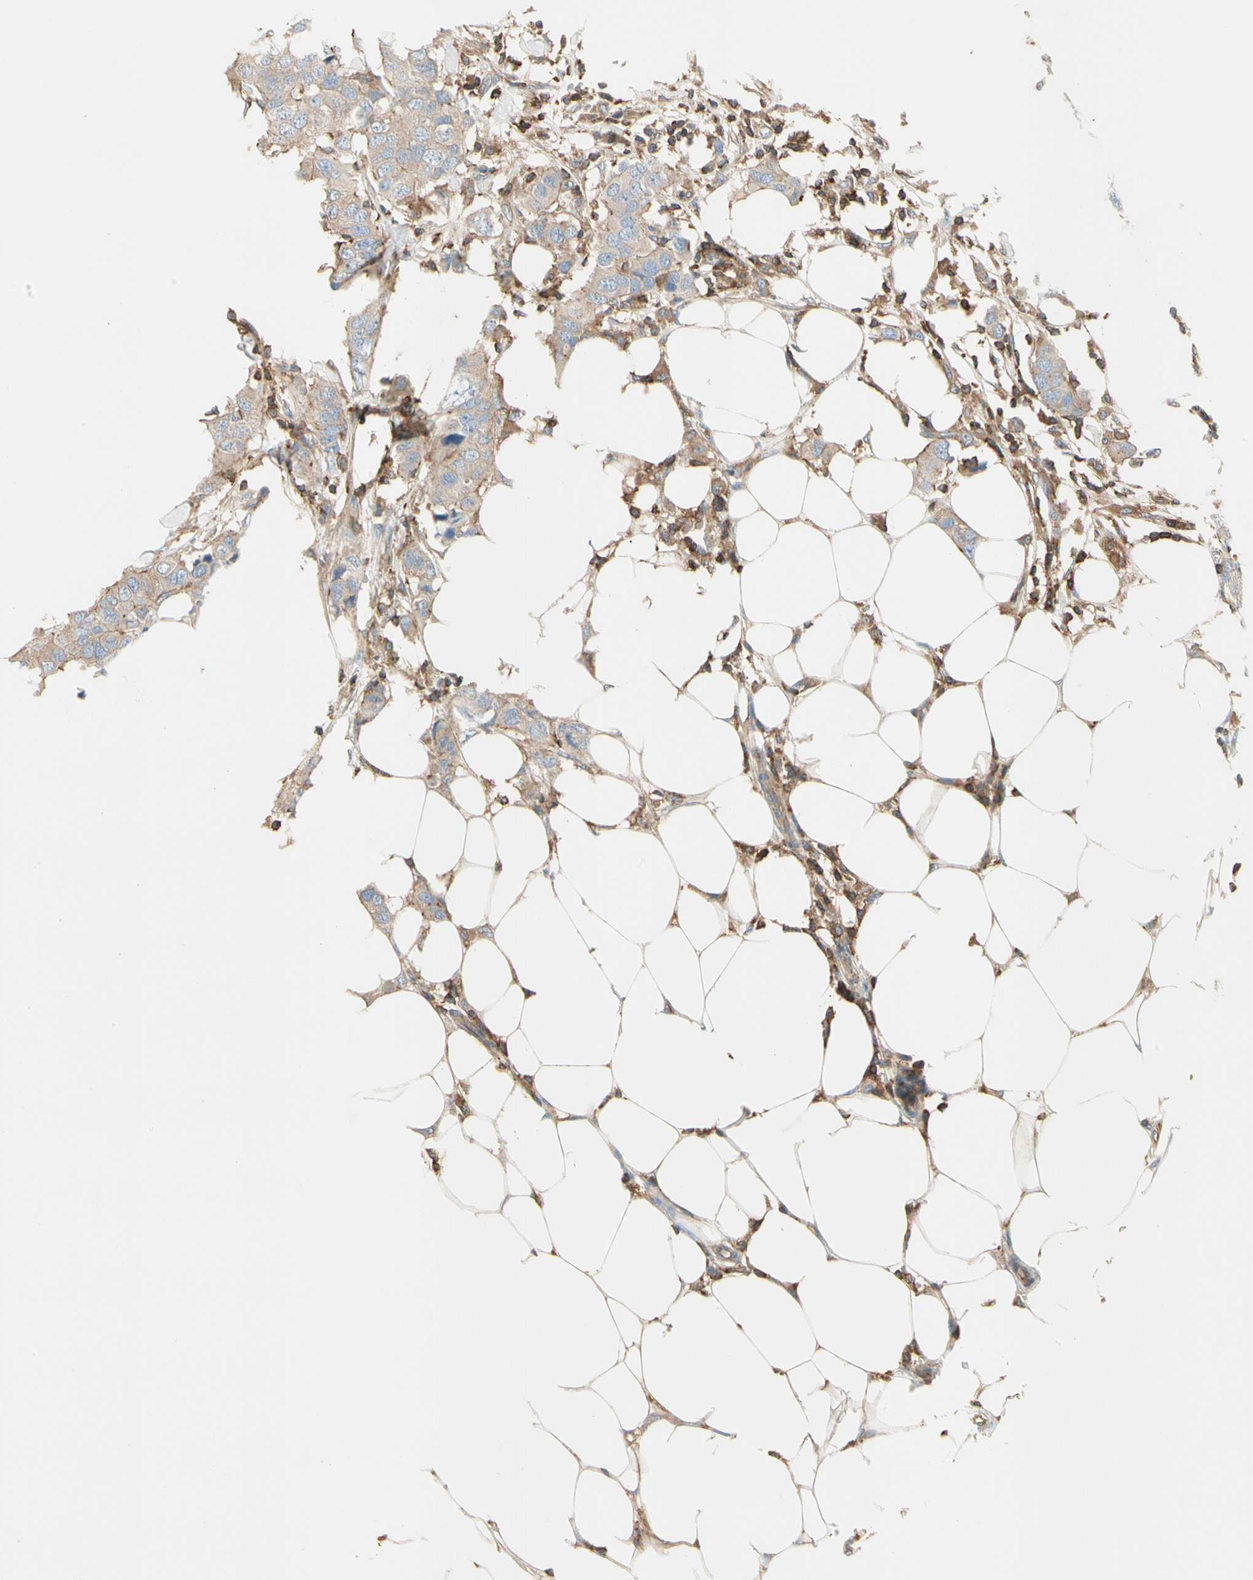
{"staining": {"intensity": "weak", "quantity": ">75%", "location": "cytoplasmic/membranous"}, "tissue": "breast cancer", "cell_type": "Tumor cells", "image_type": "cancer", "snomed": [{"axis": "morphology", "description": "Duct carcinoma"}, {"axis": "topography", "description": "Breast"}], "caption": "Weak cytoplasmic/membranous protein positivity is appreciated in about >75% of tumor cells in intraductal carcinoma (breast).", "gene": "CAPZA2", "patient": {"sex": "female", "age": 50}}